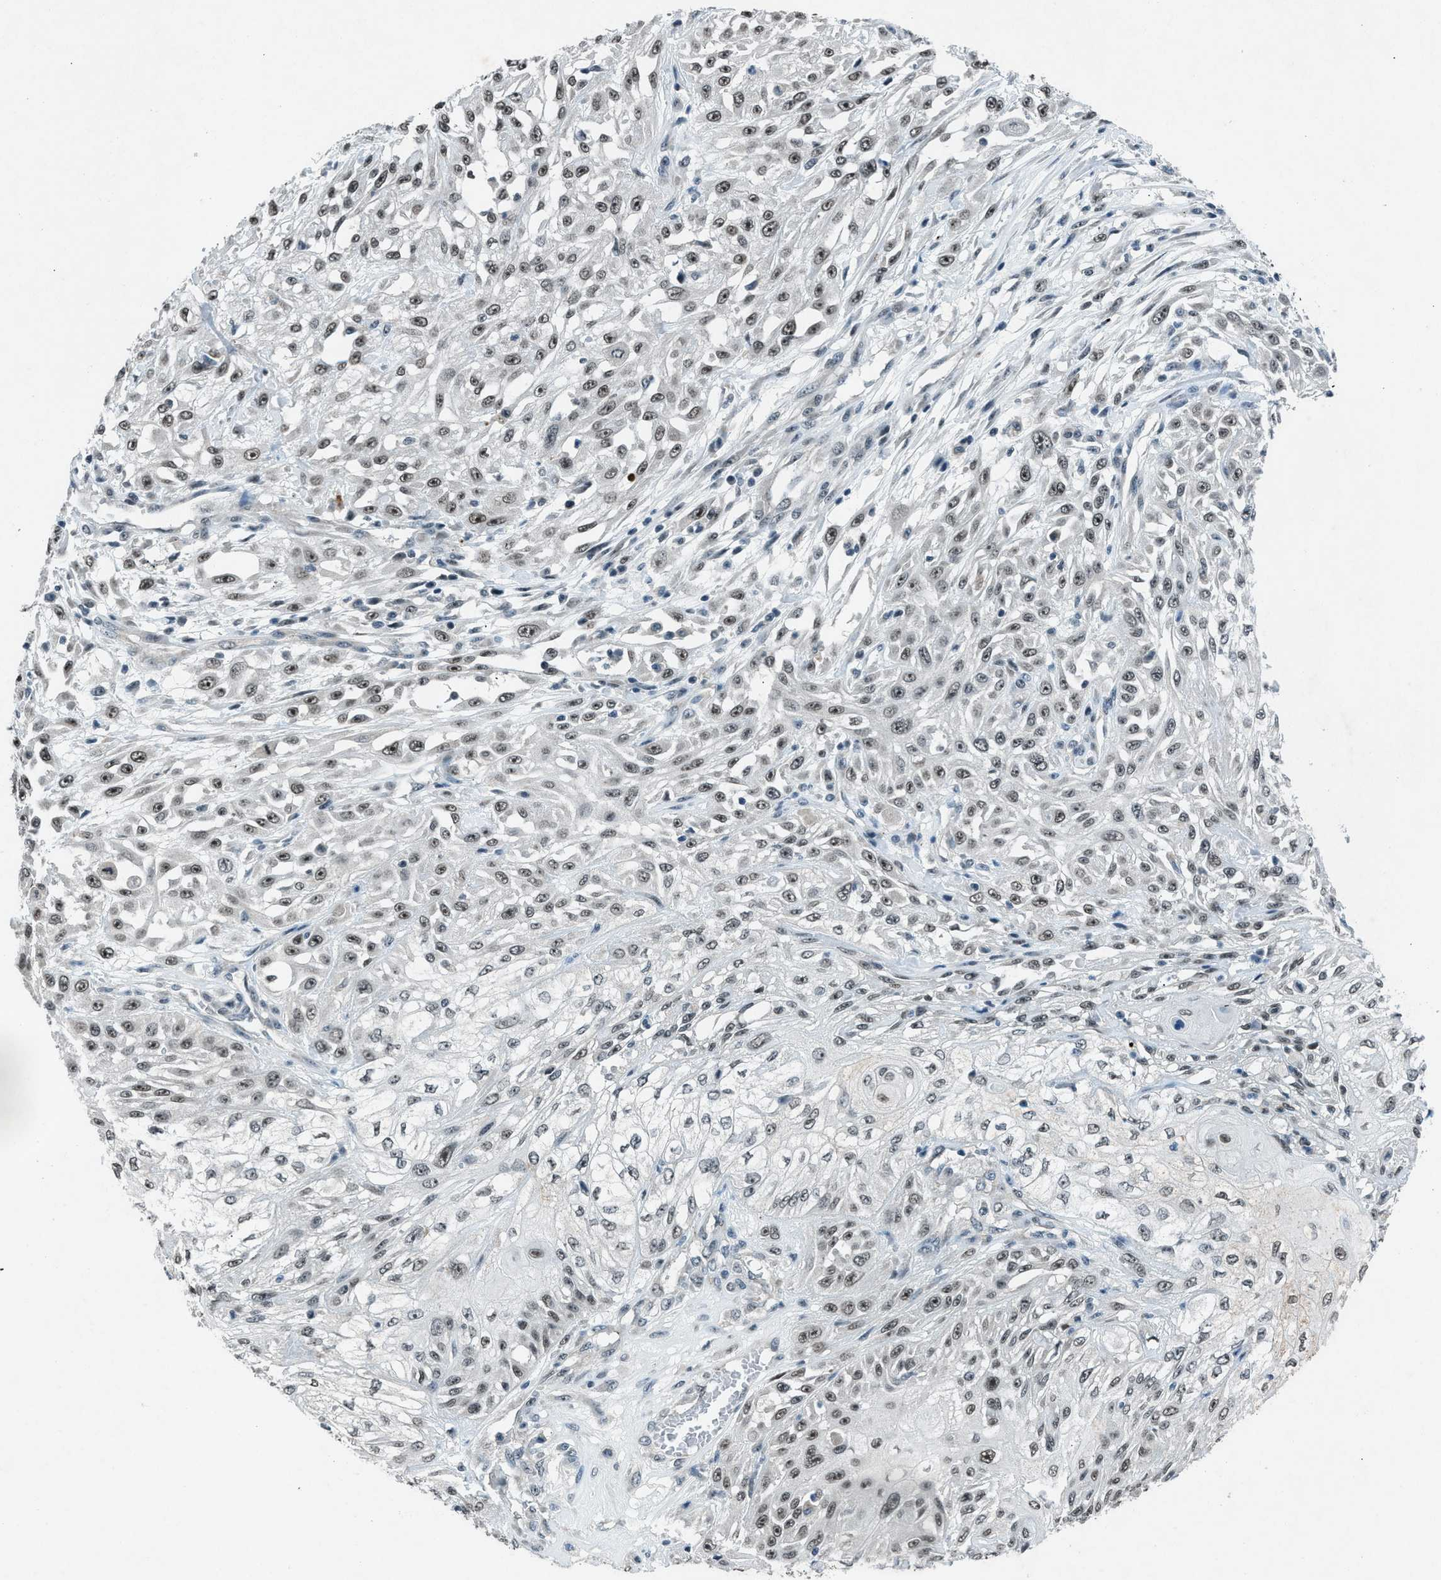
{"staining": {"intensity": "weak", "quantity": ">75%", "location": "nuclear"}, "tissue": "skin cancer", "cell_type": "Tumor cells", "image_type": "cancer", "snomed": [{"axis": "morphology", "description": "Squamous cell carcinoma, NOS"}, {"axis": "morphology", "description": "Squamous cell carcinoma, metastatic, NOS"}, {"axis": "topography", "description": "Skin"}, {"axis": "topography", "description": "Lymph node"}], "caption": "Protein expression analysis of skin squamous cell carcinoma displays weak nuclear positivity in about >75% of tumor cells.", "gene": "ADCY1", "patient": {"sex": "male", "age": 75}}